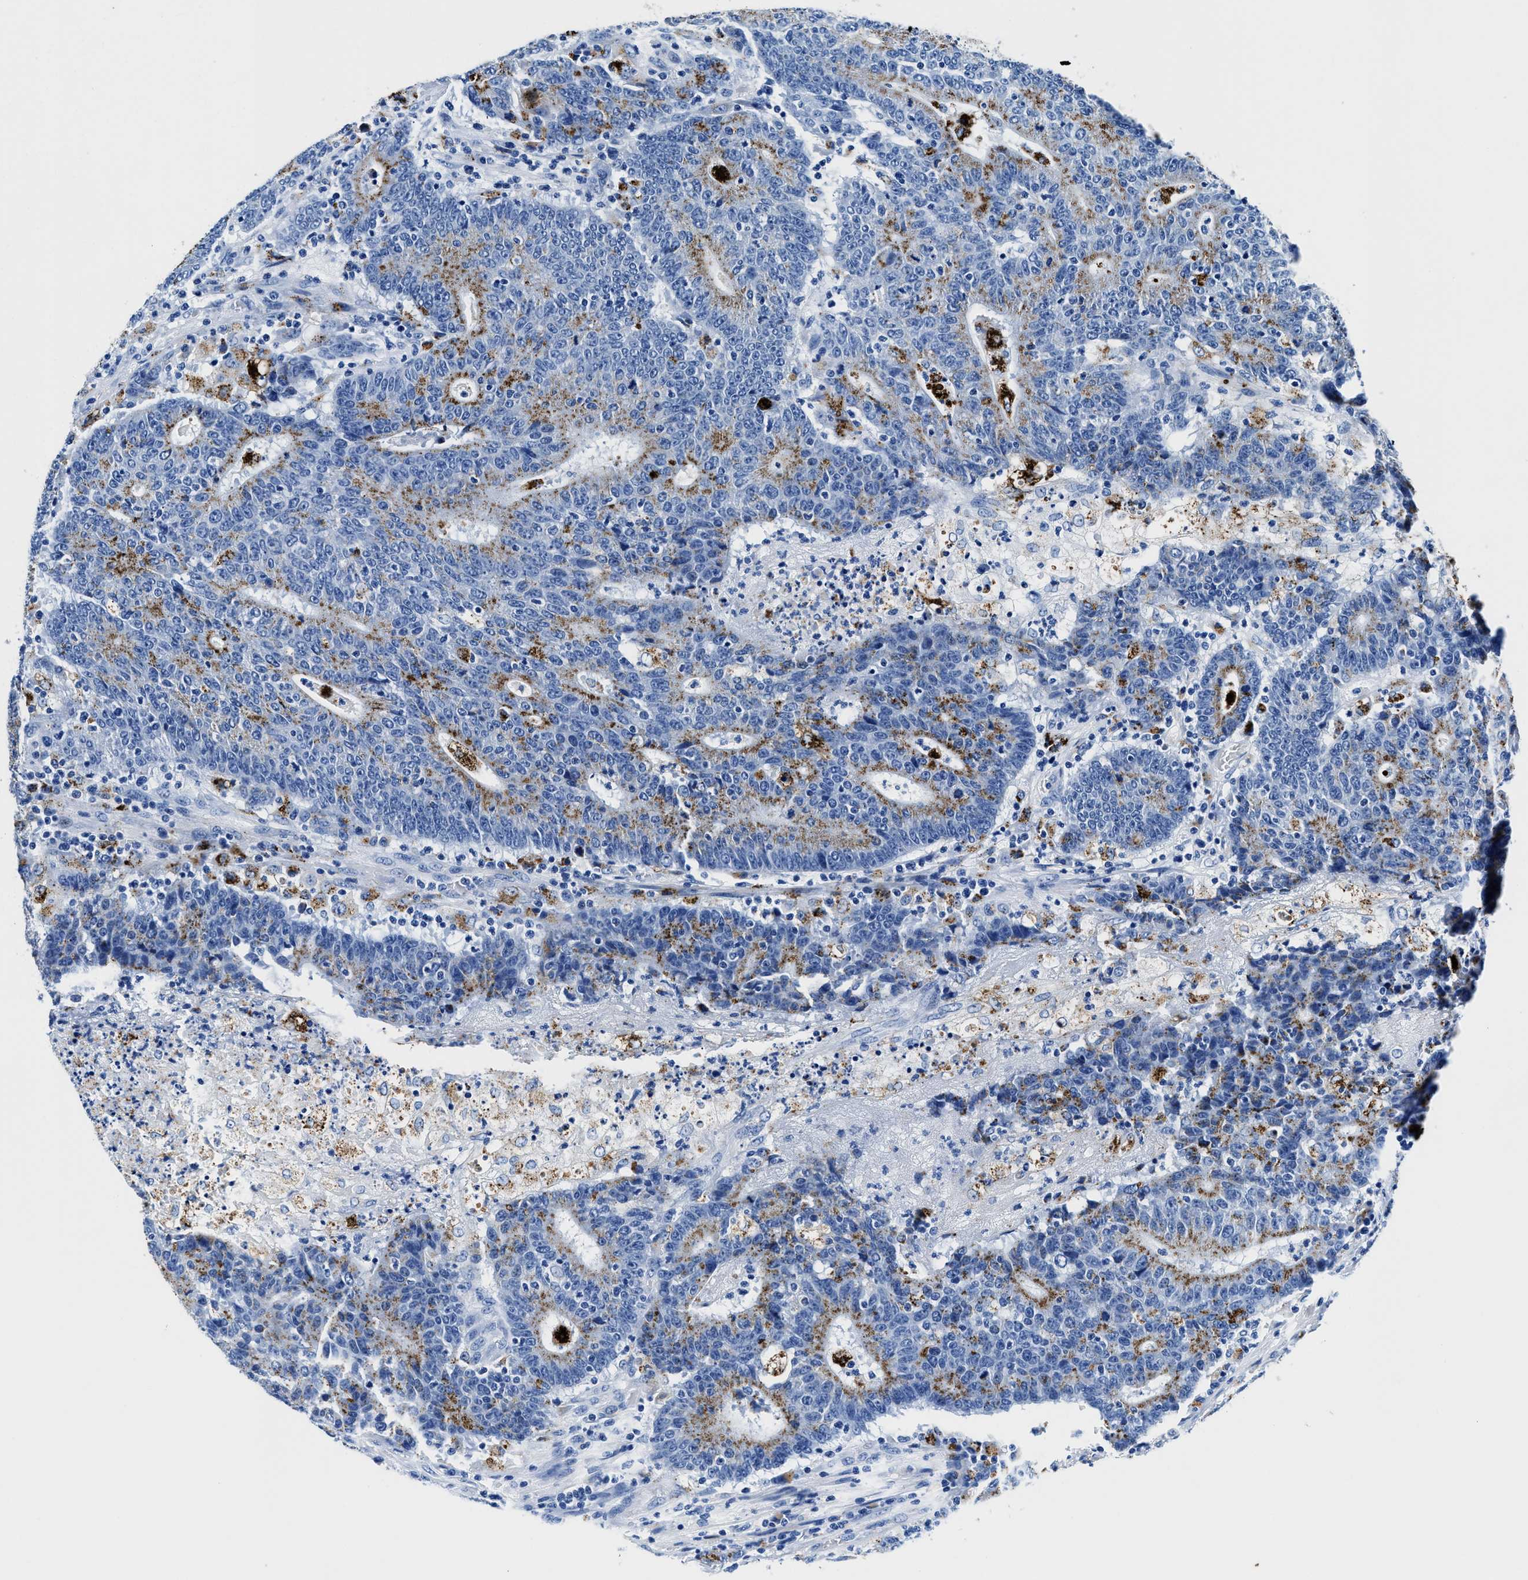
{"staining": {"intensity": "moderate", "quantity": "25%-75%", "location": "cytoplasmic/membranous"}, "tissue": "colorectal cancer", "cell_type": "Tumor cells", "image_type": "cancer", "snomed": [{"axis": "morphology", "description": "Normal tissue, NOS"}, {"axis": "morphology", "description": "Adenocarcinoma, NOS"}, {"axis": "topography", "description": "Colon"}], "caption": "IHC micrograph of human colorectal adenocarcinoma stained for a protein (brown), which reveals medium levels of moderate cytoplasmic/membranous positivity in about 25%-75% of tumor cells.", "gene": "OR14K1", "patient": {"sex": "female", "age": 75}}